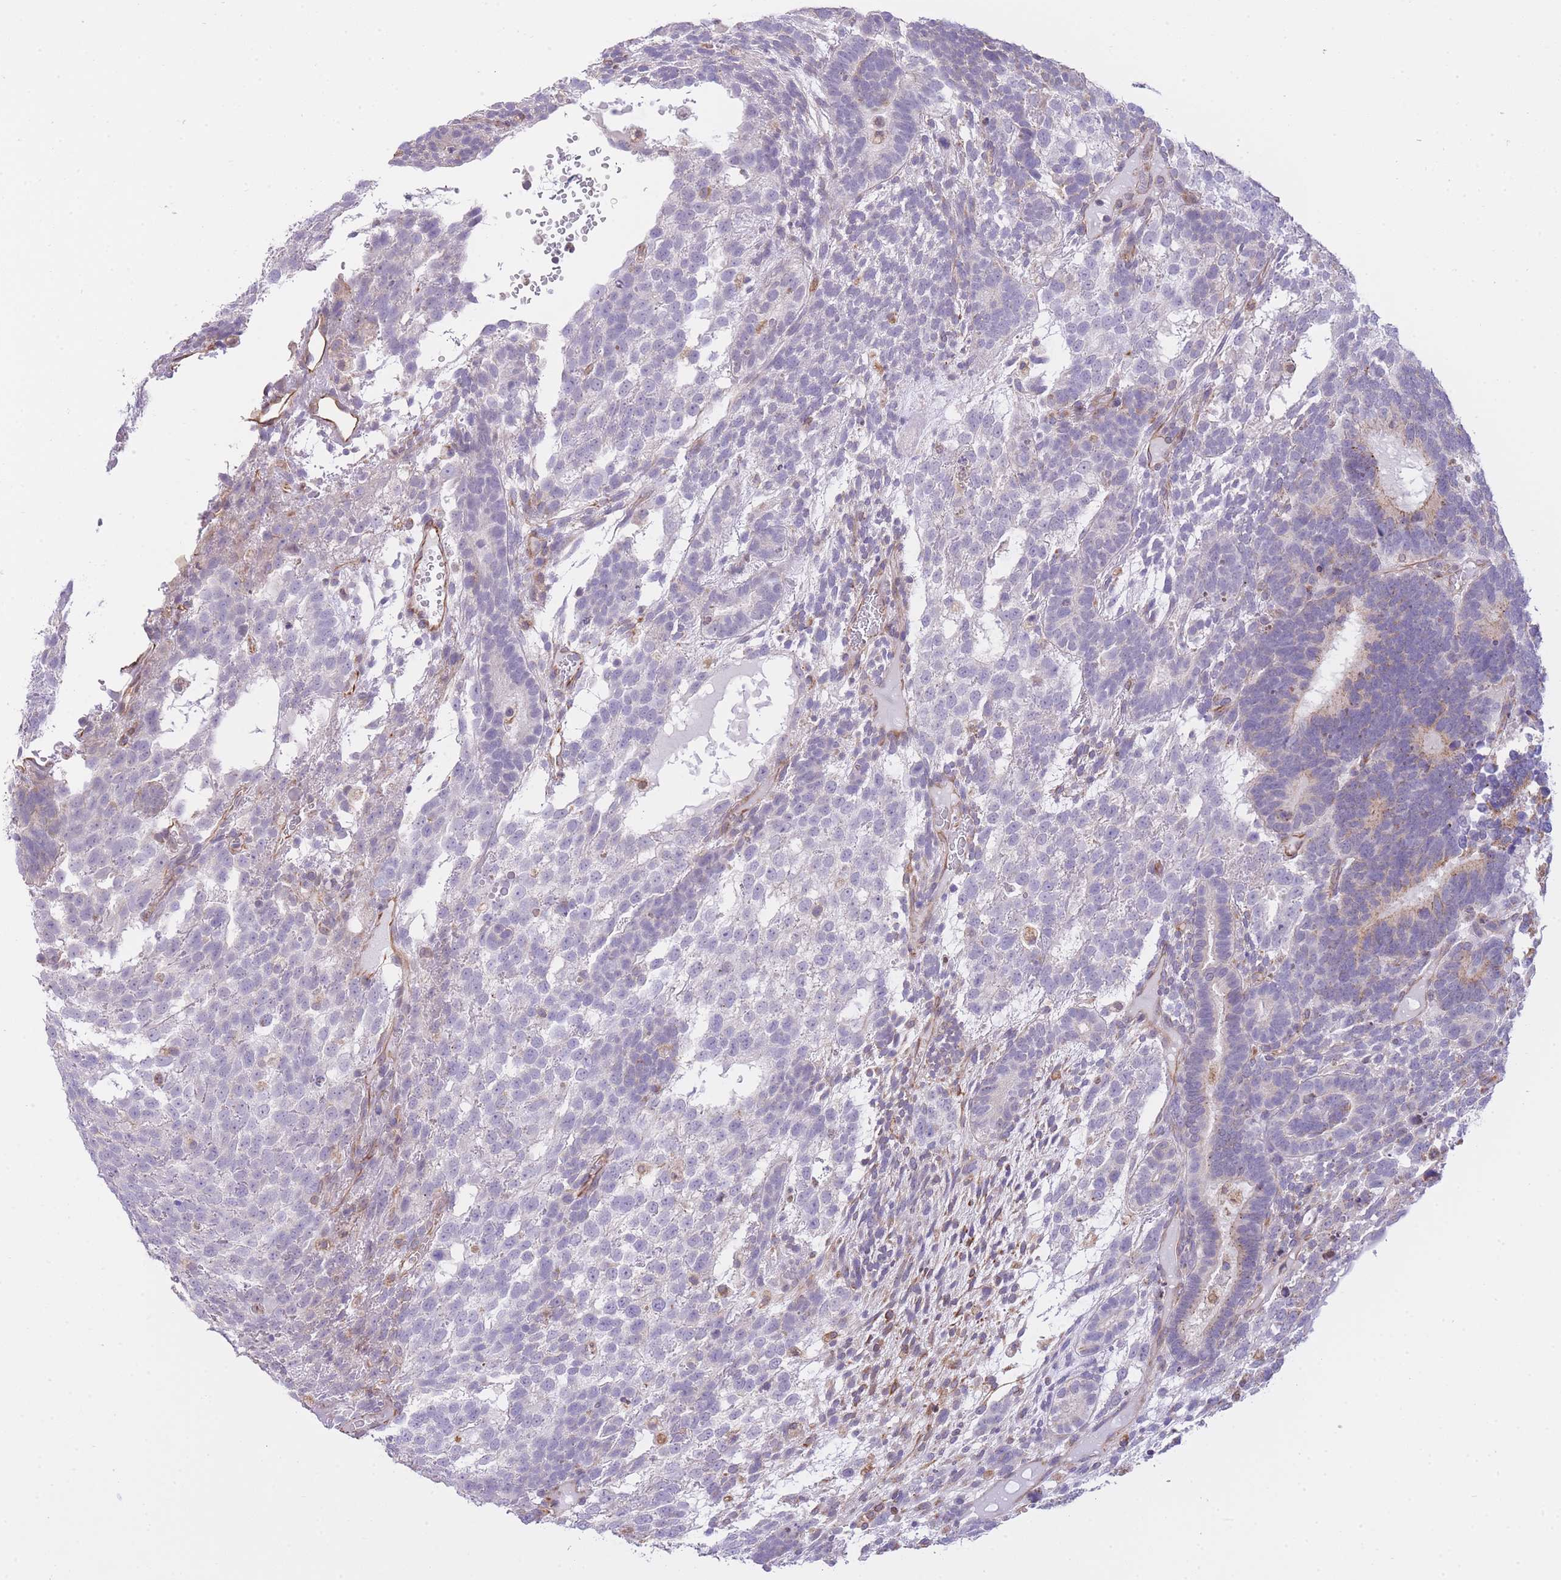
{"staining": {"intensity": "weak", "quantity": "<25%", "location": "cytoplasmic/membranous"}, "tissue": "testis cancer", "cell_type": "Tumor cells", "image_type": "cancer", "snomed": [{"axis": "morphology", "description": "Carcinoma, Embryonal, NOS"}, {"axis": "topography", "description": "Testis"}], "caption": "The IHC photomicrograph has no significant positivity in tumor cells of testis embryonal carcinoma tissue.", "gene": "CTBP1", "patient": {"sex": "male", "age": 23}}